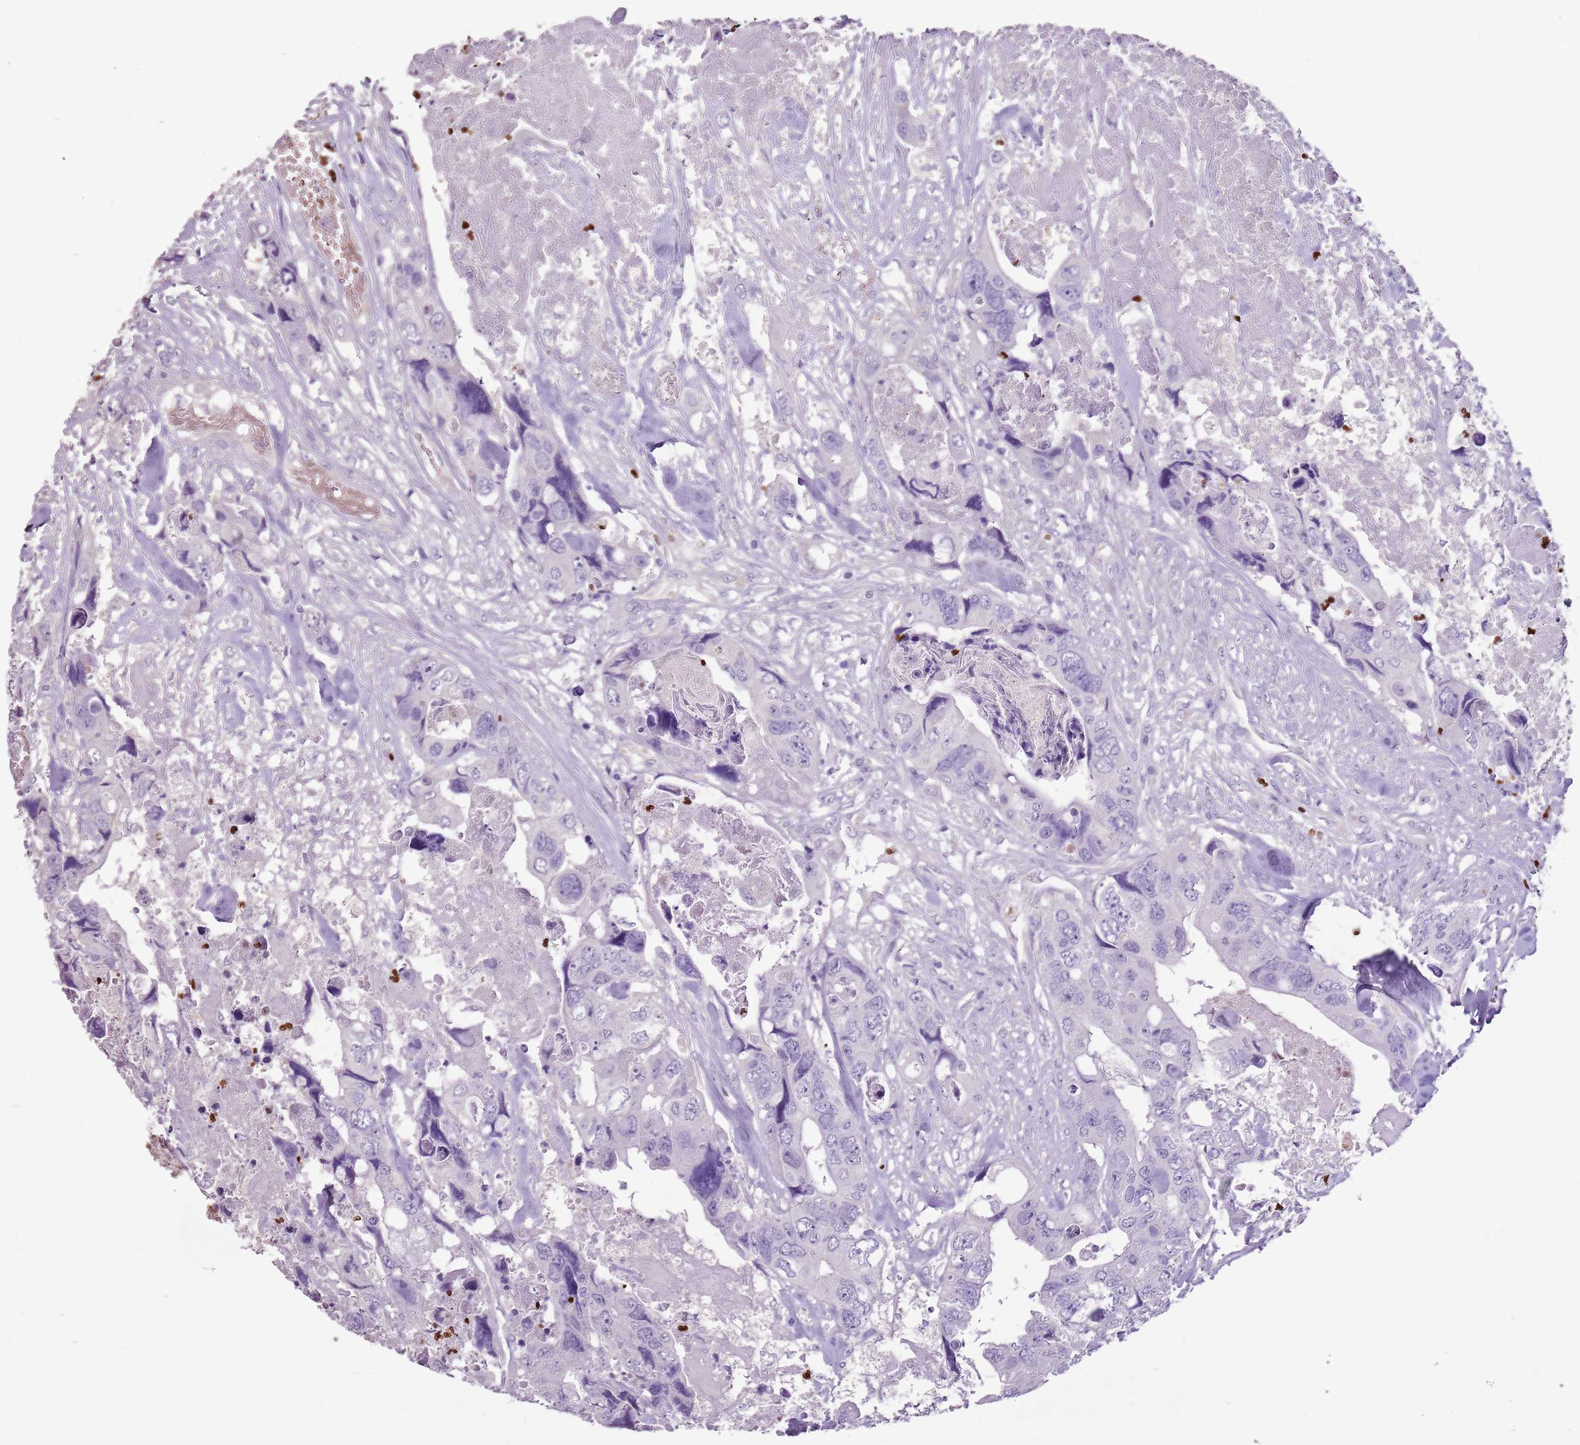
{"staining": {"intensity": "negative", "quantity": "none", "location": "none"}, "tissue": "colorectal cancer", "cell_type": "Tumor cells", "image_type": "cancer", "snomed": [{"axis": "morphology", "description": "Adenocarcinoma, NOS"}, {"axis": "topography", "description": "Rectum"}], "caption": "This micrograph is of colorectal cancer stained with IHC to label a protein in brown with the nuclei are counter-stained blue. There is no staining in tumor cells.", "gene": "CELF6", "patient": {"sex": "male", "age": 57}}